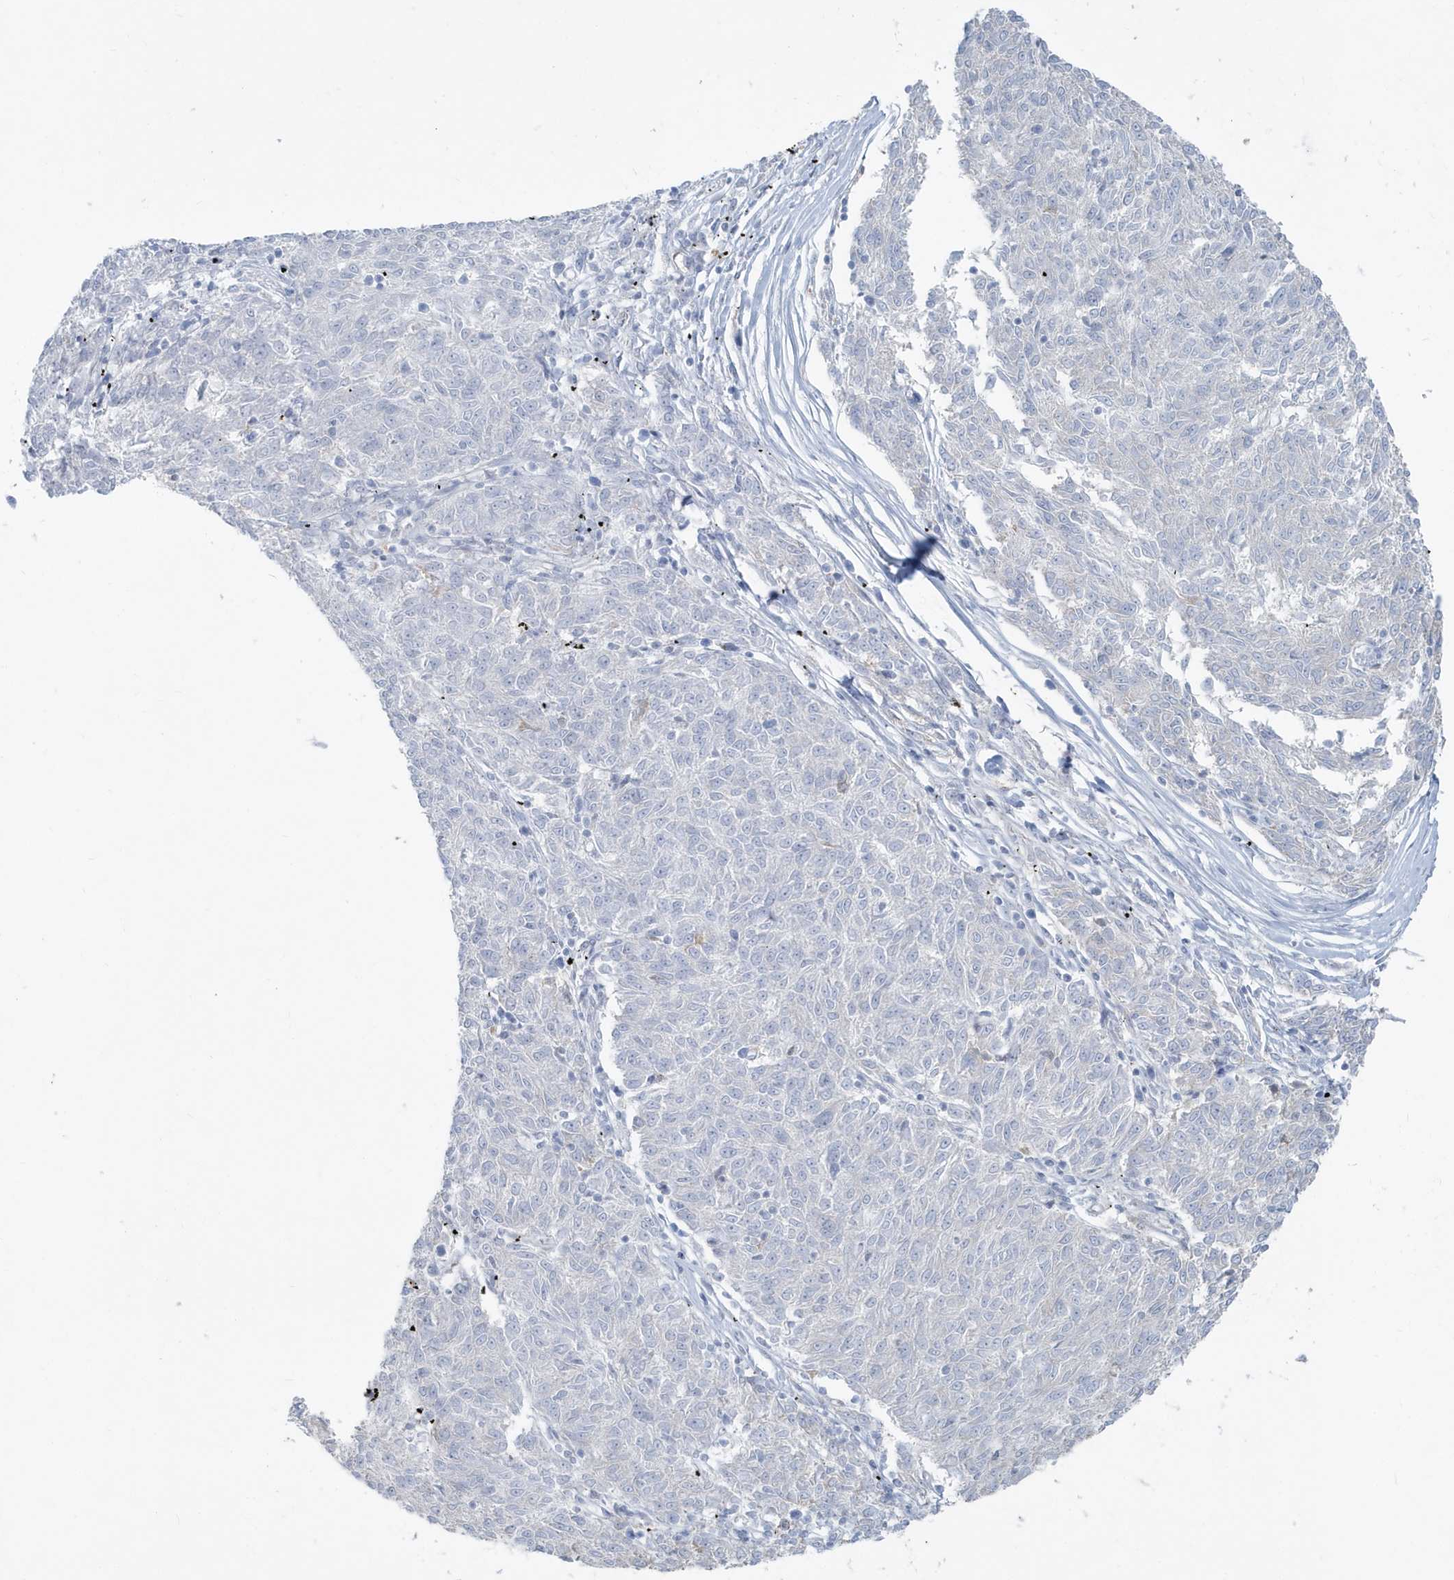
{"staining": {"intensity": "negative", "quantity": "none", "location": "none"}, "tissue": "melanoma", "cell_type": "Tumor cells", "image_type": "cancer", "snomed": [{"axis": "morphology", "description": "Malignant melanoma, NOS"}, {"axis": "topography", "description": "Skin"}], "caption": "The histopathology image shows no significant positivity in tumor cells of melanoma. Nuclei are stained in blue.", "gene": "CCNJ", "patient": {"sex": "female", "age": 72}}